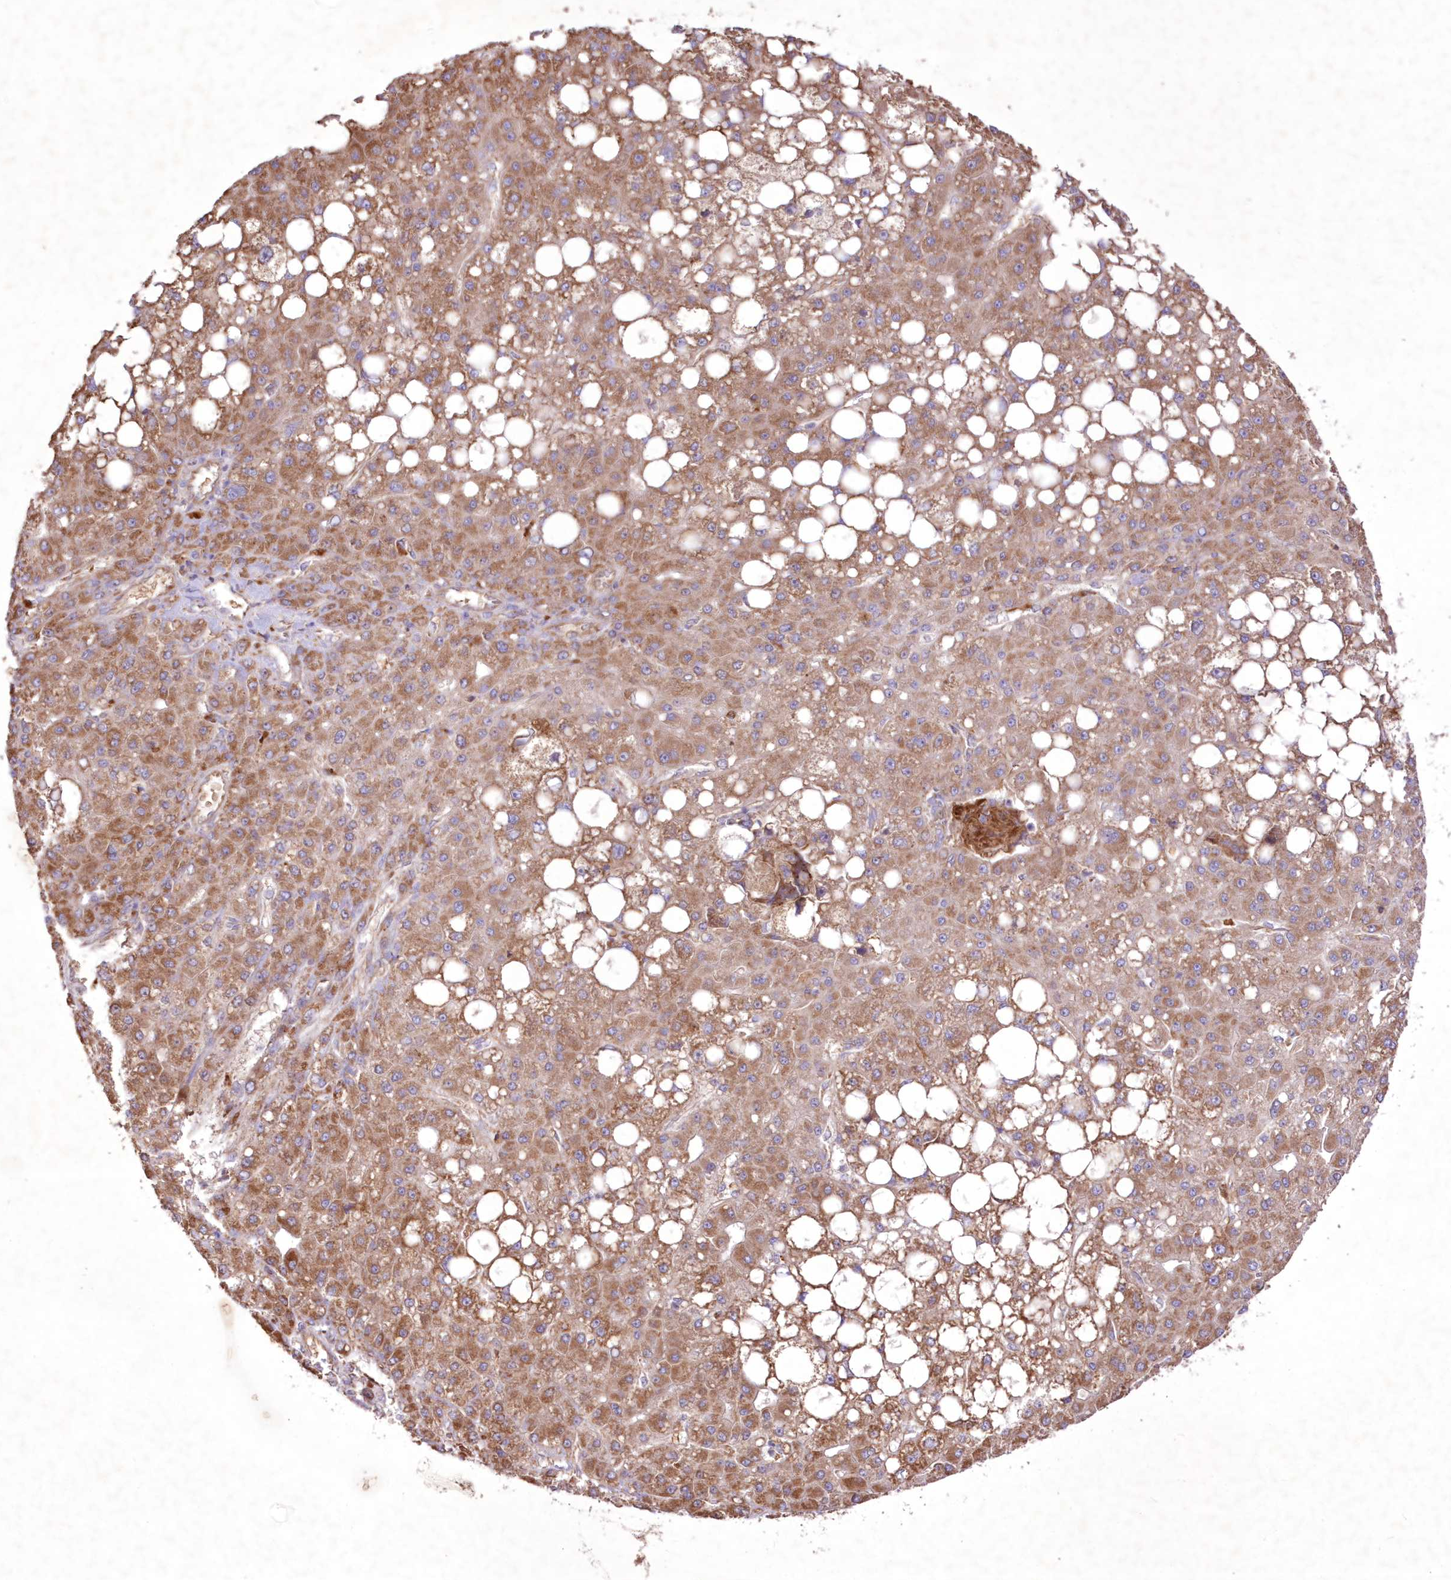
{"staining": {"intensity": "moderate", "quantity": ">75%", "location": "cytoplasmic/membranous"}, "tissue": "liver cancer", "cell_type": "Tumor cells", "image_type": "cancer", "snomed": [{"axis": "morphology", "description": "Carcinoma, Hepatocellular, NOS"}, {"axis": "topography", "description": "Liver"}], "caption": "Immunohistochemical staining of liver hepatocellular carcinoma reveals moderate cytoplasmic/membranous protein expression in about >75% of tumor cells. (DAB = brown stain, brightfield microscopy at high magnification).", "gene": "FCHO2", "patient": {"sex": "male", "age": 67}}